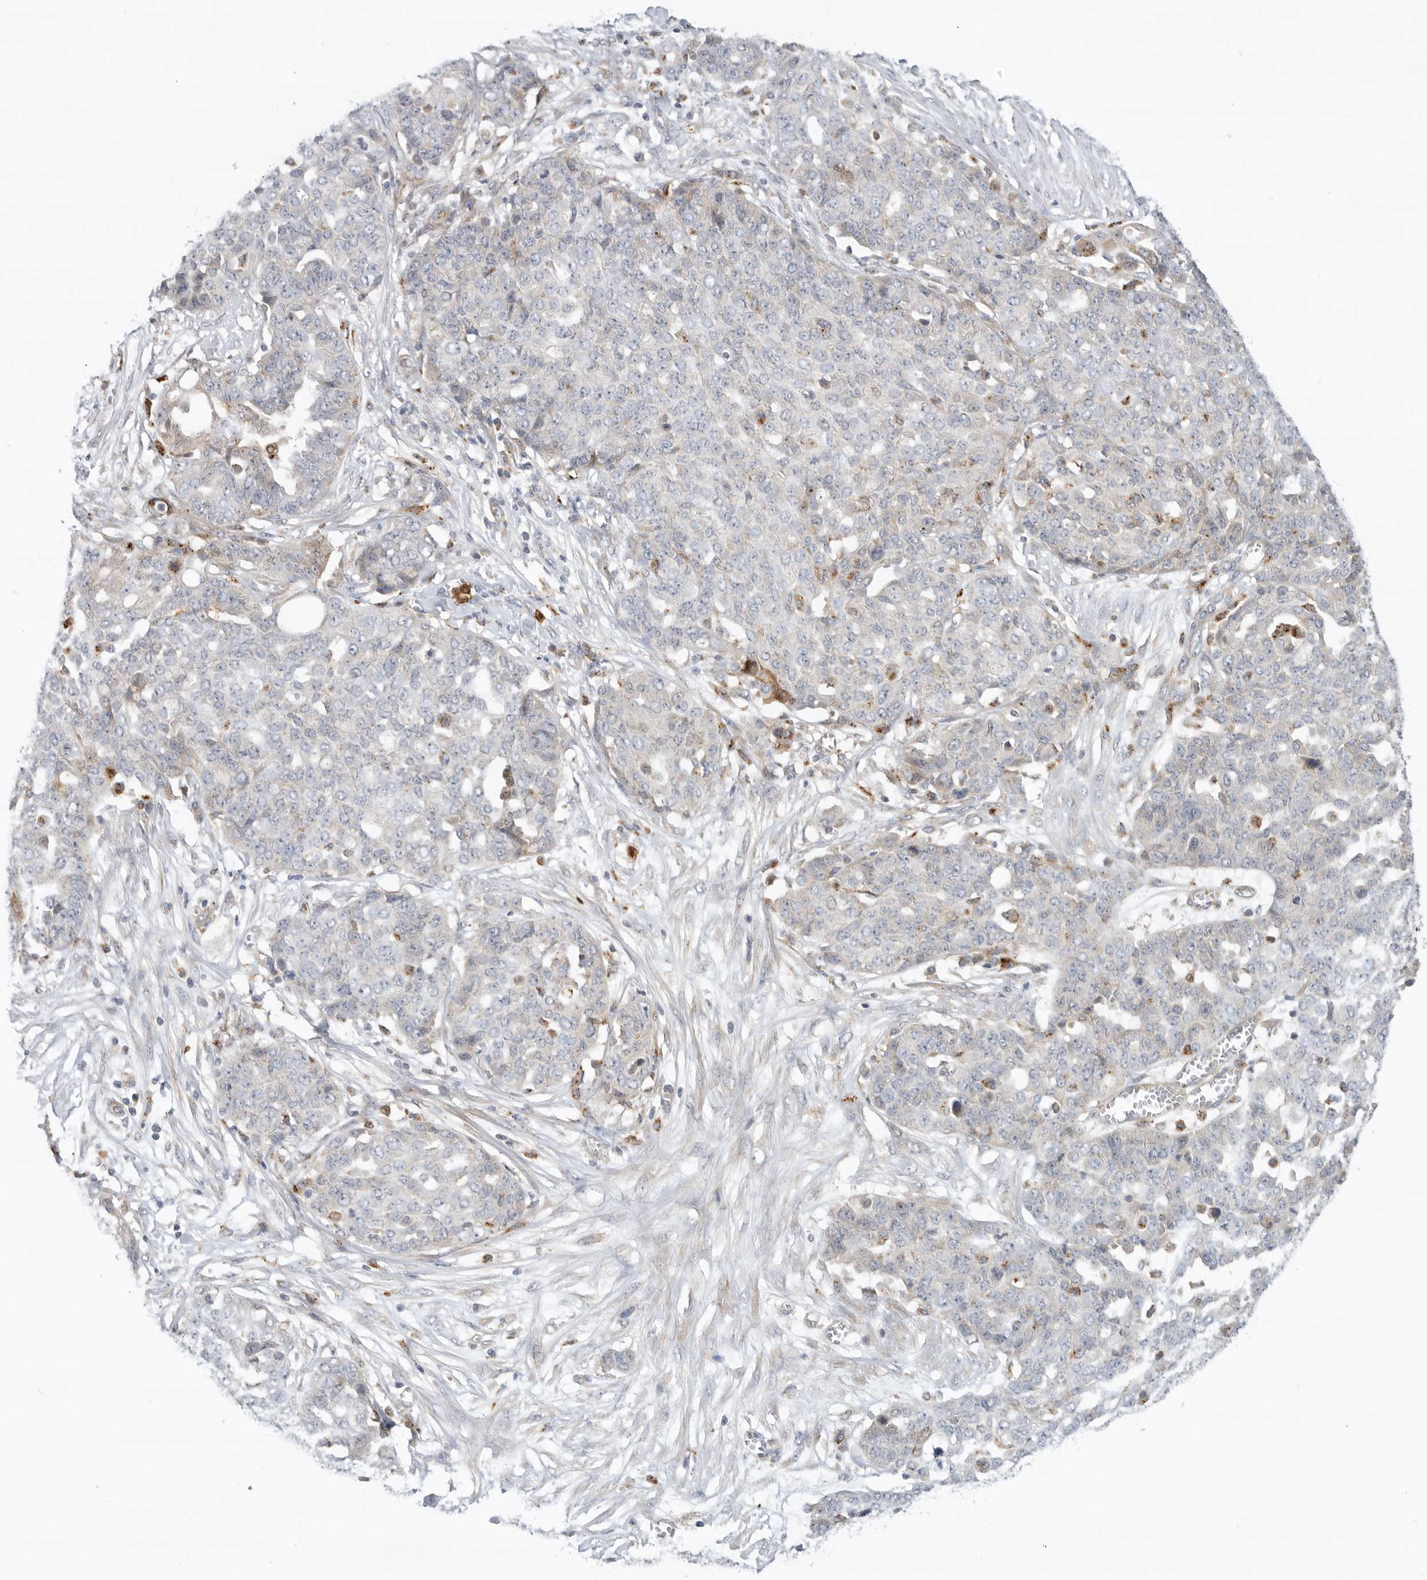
{"staining": {"intensity": "negative", "quantity": "none", "location": "none"}, "tissue": "ovarian cancer", "cell_type": "Tumor cells", "image_type": "cancer", "snomed": [{"axis": "morphology", "description": "Cystadenocarcinoma, serous, NOS"}, {"axis": "topography", "description": "Soft tissue"}, {"axis": "topography", "description": "Ovary"}], "caption": "Immunohistochemistry (IHC) of ovarian cancer (serous cystadenocarcinoma) shows no staining in tumor cells.", "gene": "GNE", "patient": {"sex": "female", "age": 57}}